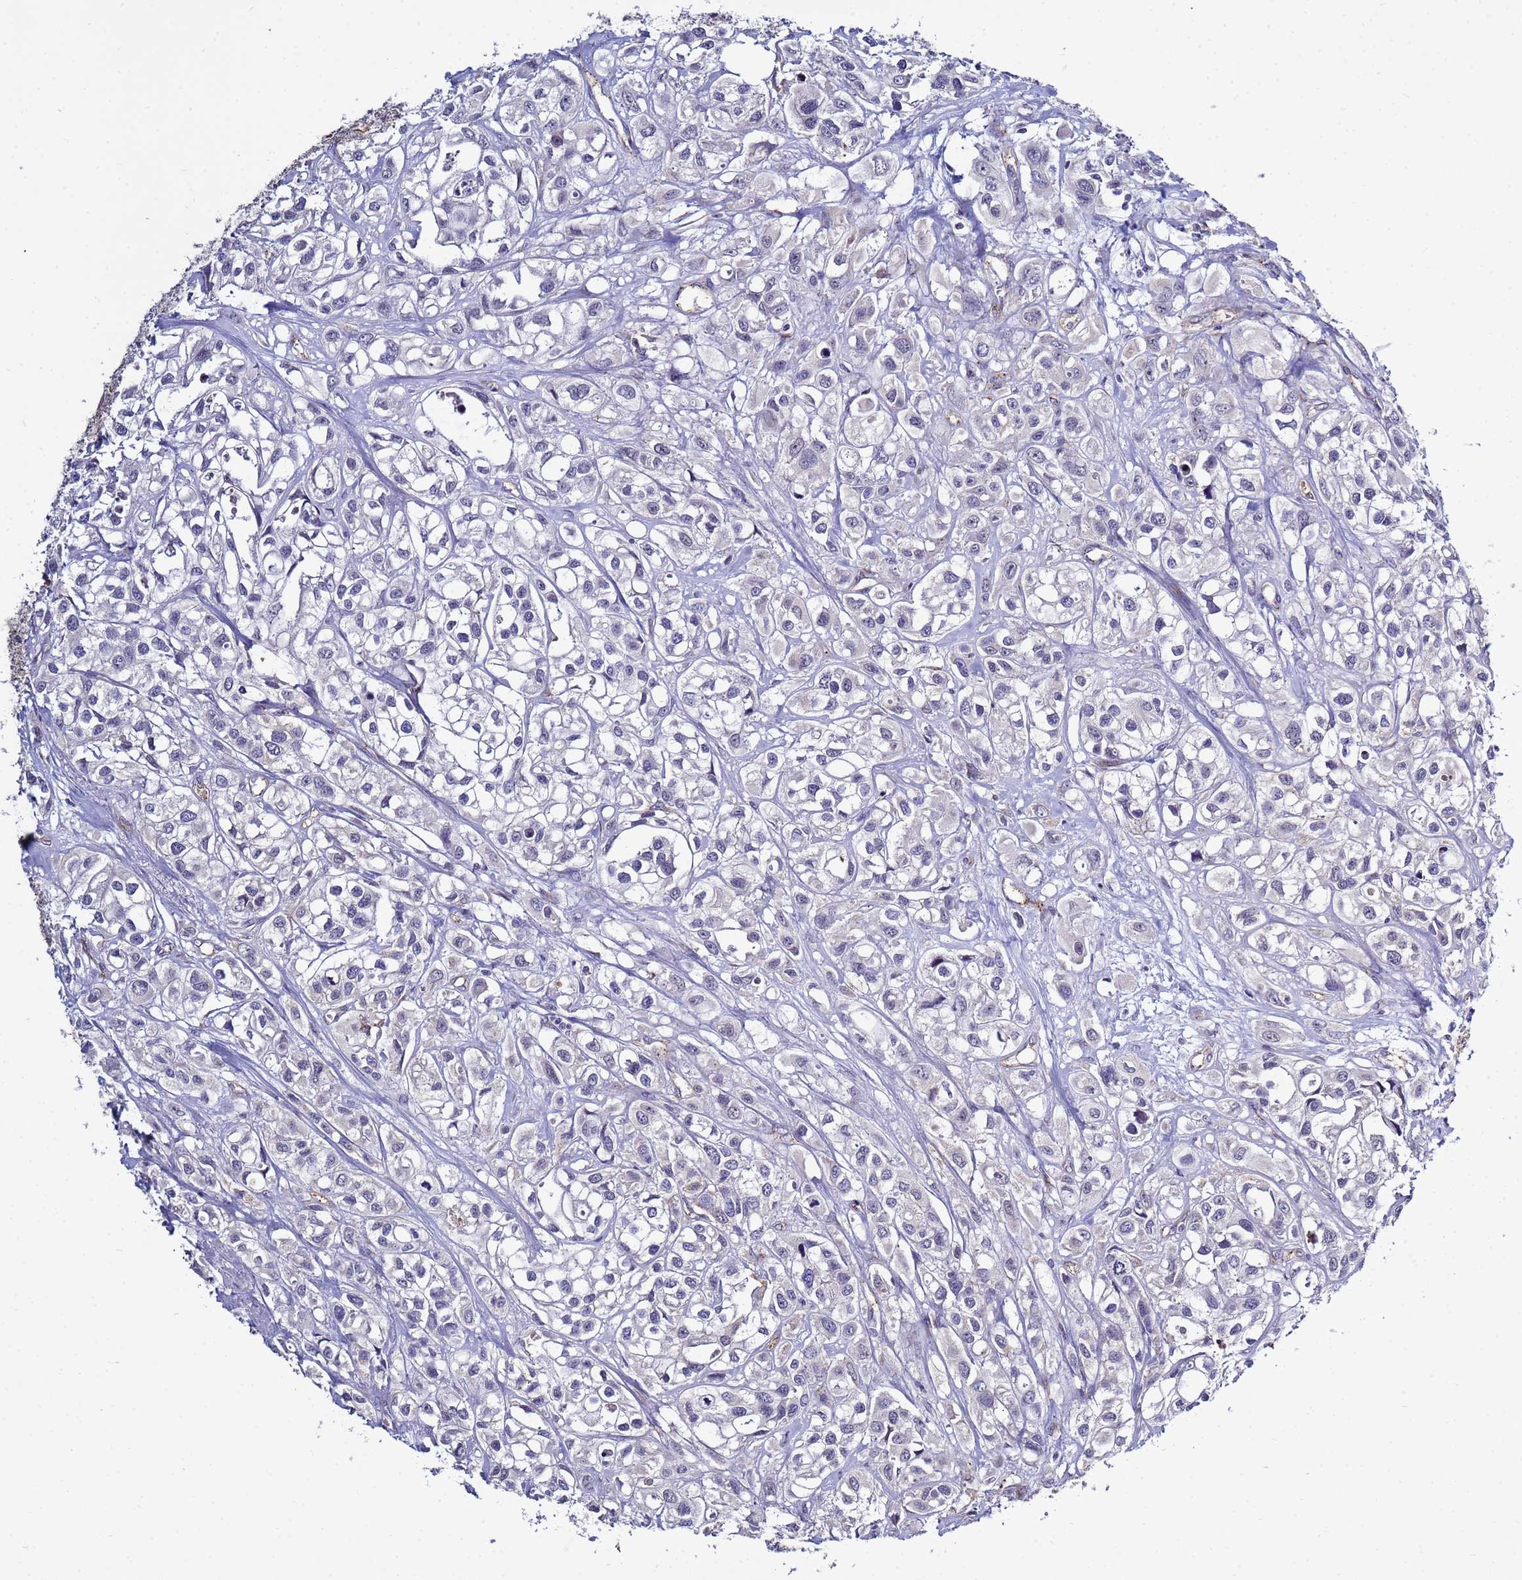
{"staining": {"intensity": "negative", "quantity": "none", "location": "none"}, "tissue": "urothelial cancer", "cell_type": "Tumor cells", "image_type": "cancer", "snomed": [{"axis": "morphology", "description": "Urothelial carcinoma, High grade"}, {"axis": "topography", "description": "Urinary bladder"}], "caption": "High power microscopy histopathology image of an immunohistochemistry (IHC) image of urothelial cancer, revealing no significant expression in tumor cells. The staining was performed using DAB to visualize the protein expression in brown, while the nuclei were stained in blue with hematoxylin (Magnification: 20x).", "gene": "NOL8", "patient": {"sex": "male", "age": 67}}